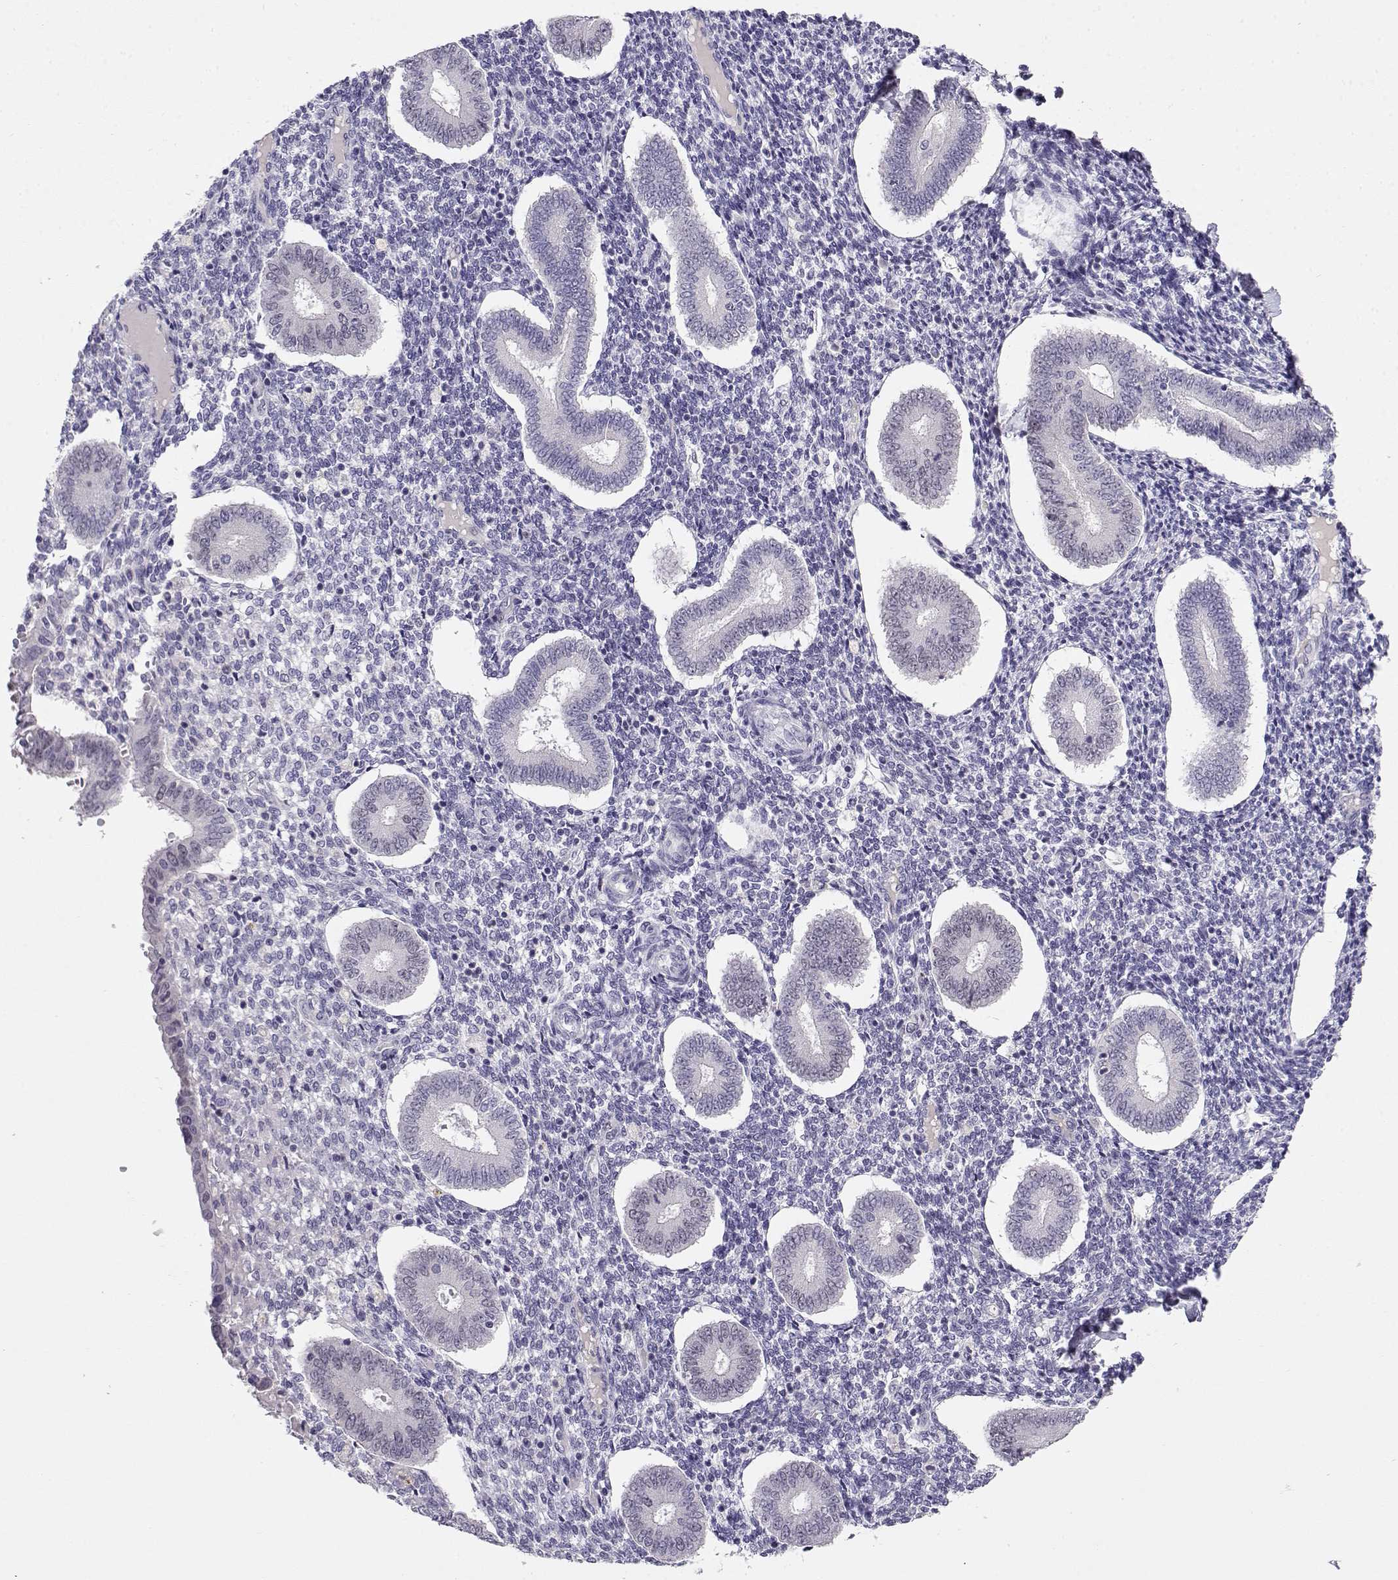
{"staining": {"intensity": "negative", "quantity": "none", "location": "none"}, "tissue": "endometrium", "cell_type": "Cells in endometrial stroma", "image_type": "normal", "snomed": [{"axis": "morphology", "description": "Normal tissue, NOS"}, {"axis": "topography", "description": "Endometrium"}], "caption": "Cells in endometrial stroma are negative for brown protein staining in unremarkable endometrium.", "gene": "OPN5", "patient": {"sex": "female", "age": 40}}